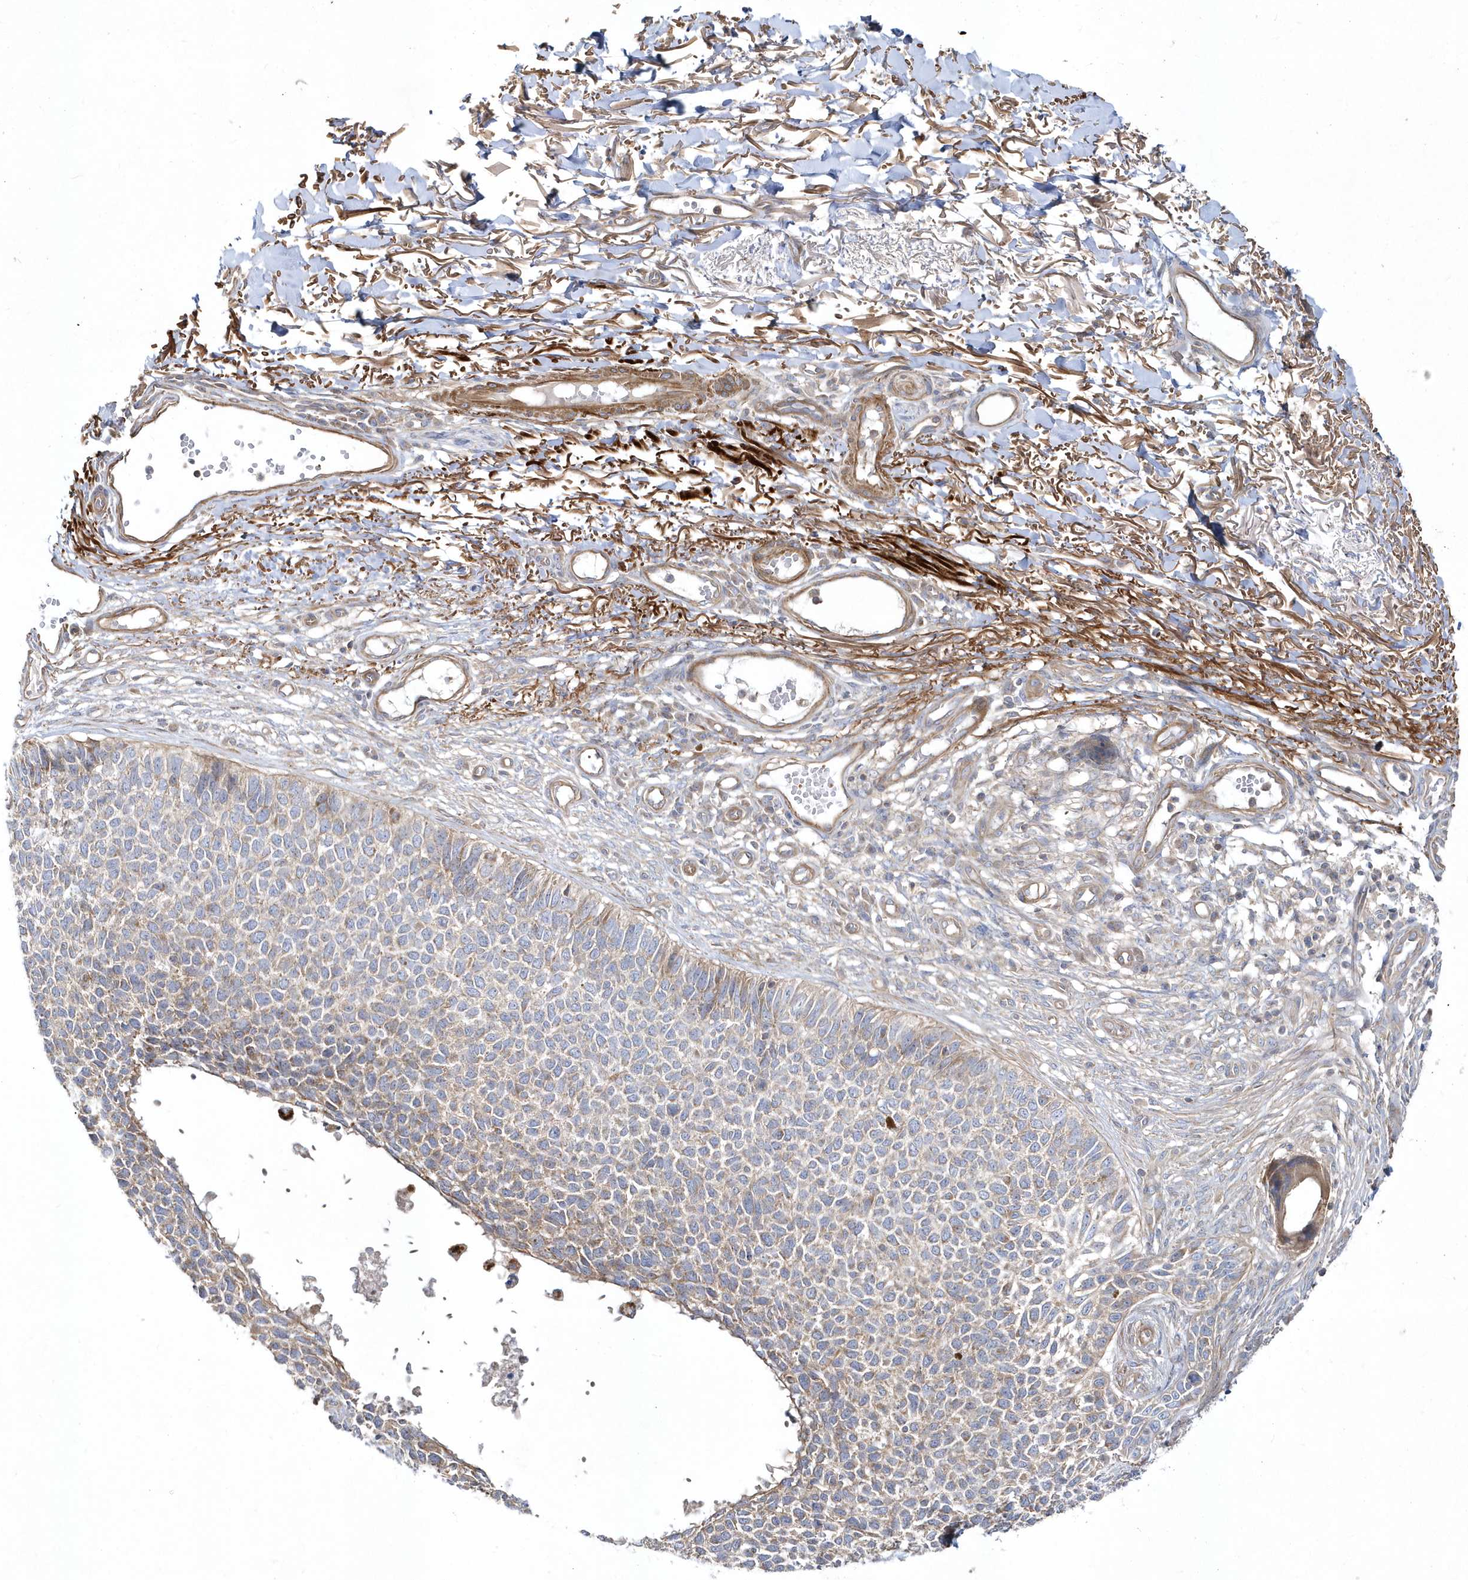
{"staining": {"intensity": "weak", "quantity": "<25%", "location": "cytoplasmic/membranous"}, "tissue": "skin cancer", "cell_type": "Tumor cells", "image_type": "cancer", "snomed": [{"axis": "morphology", "description": "Basal cell carcinoma"}, {"axis": "topography", "description": "Skin"}], "caption": "The immunohistochemistry (IHC) histopathology image has no significant expression in tumor cells of skin basal cell carcinoma tissue.", "gene": "LEXM", "patient": {"sex": "female", "age": 84}}